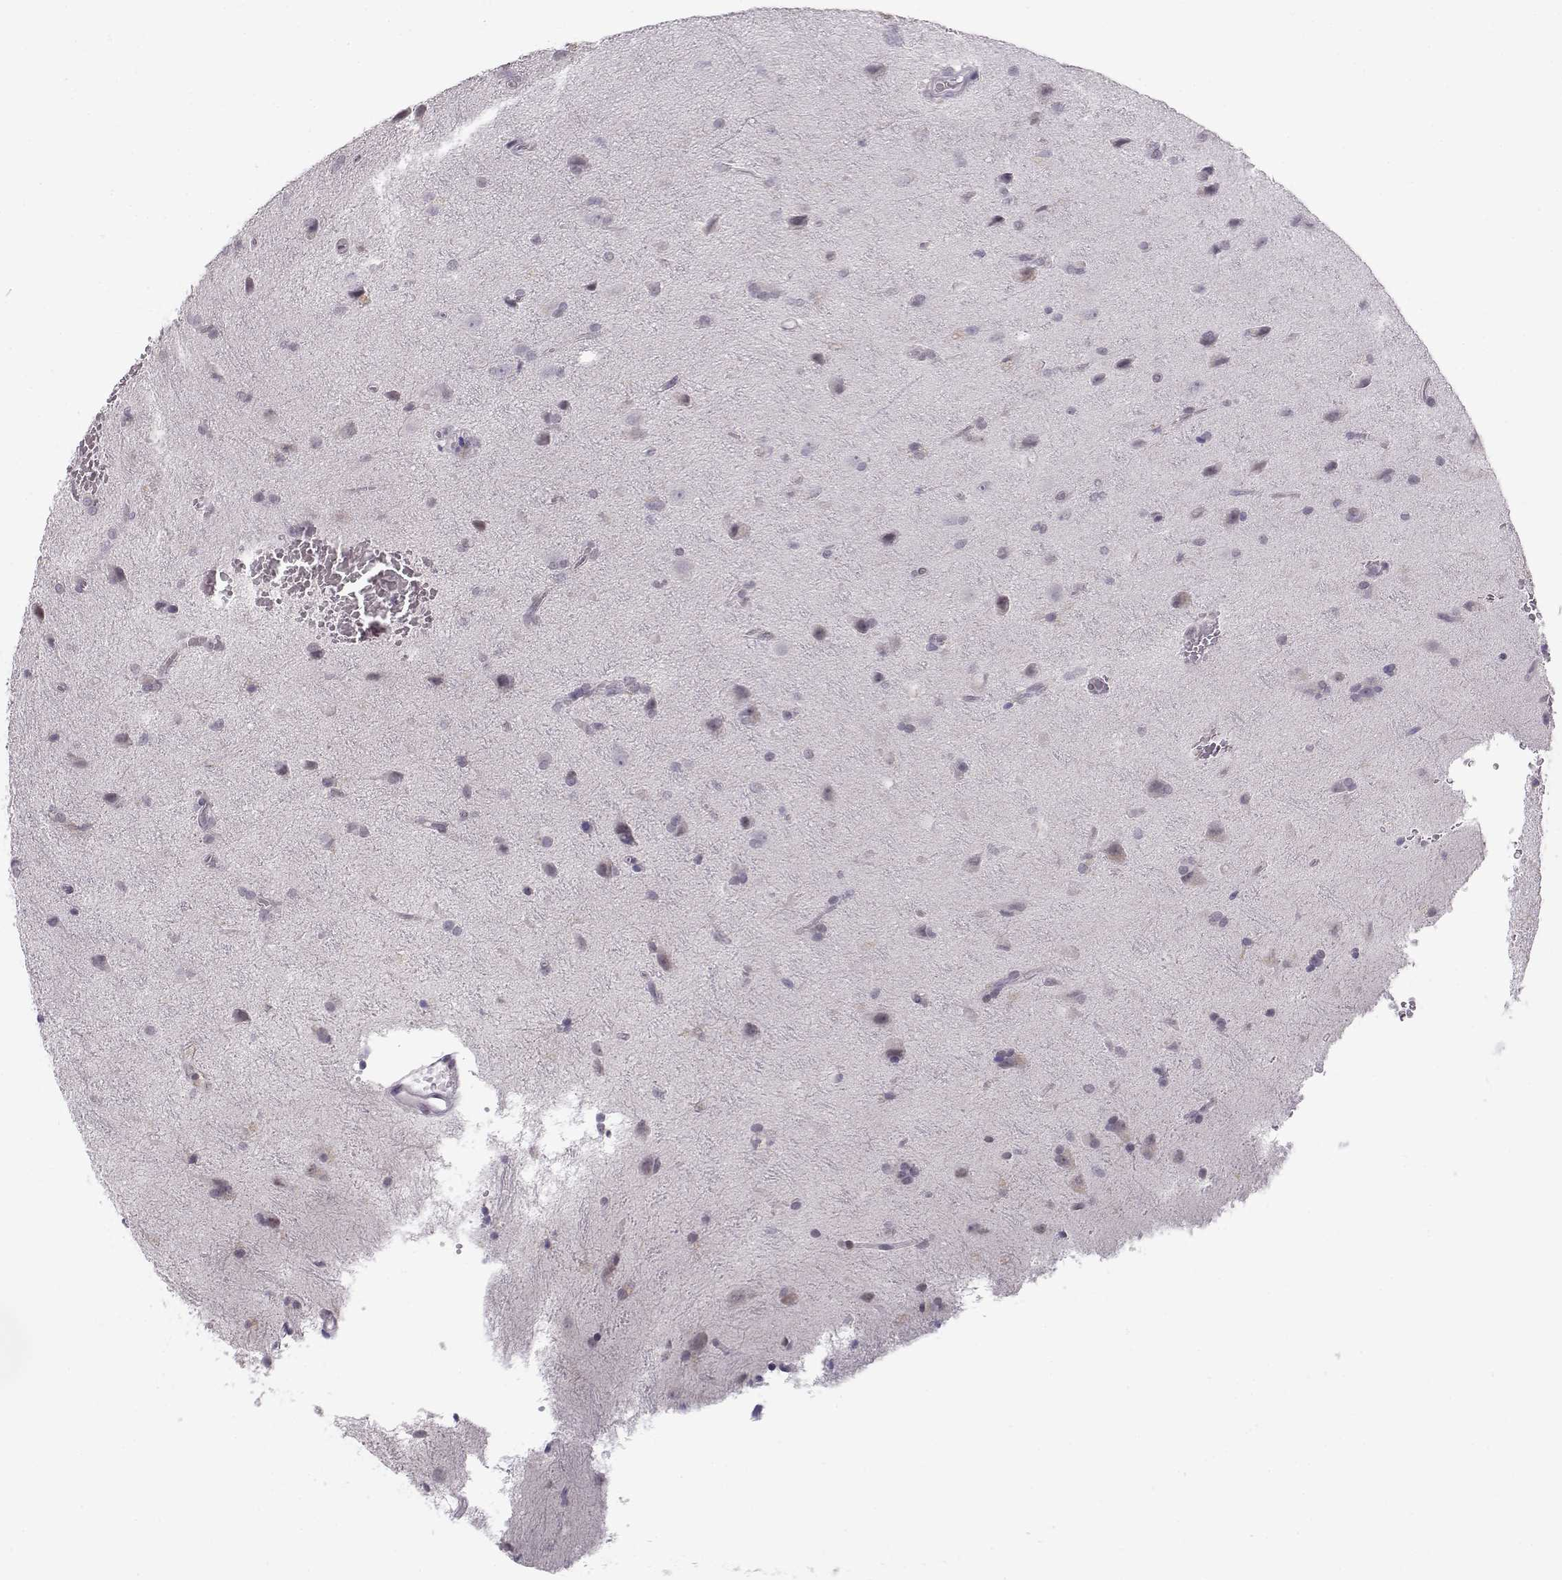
{"staining": {"intensity": "negative", "quantity": "none", "location": "none"}, "tissue": "glioma", "cell_type": "Tumor cells", "image_type": "cancer", "snomed": [{"axis": "morphology", "description": "Glioma, malignant, Low grade"}, {"axis": "topography", "description": "Brain"}], "caption": "Micrograph shows no significant protein positivity in tumor cells of glioma. (DAB immunohistochemistry visualized using brightfield microscopy, high magnification).", "gene": "C16orf86", "patient": {"sex": "male", "age": 58}}